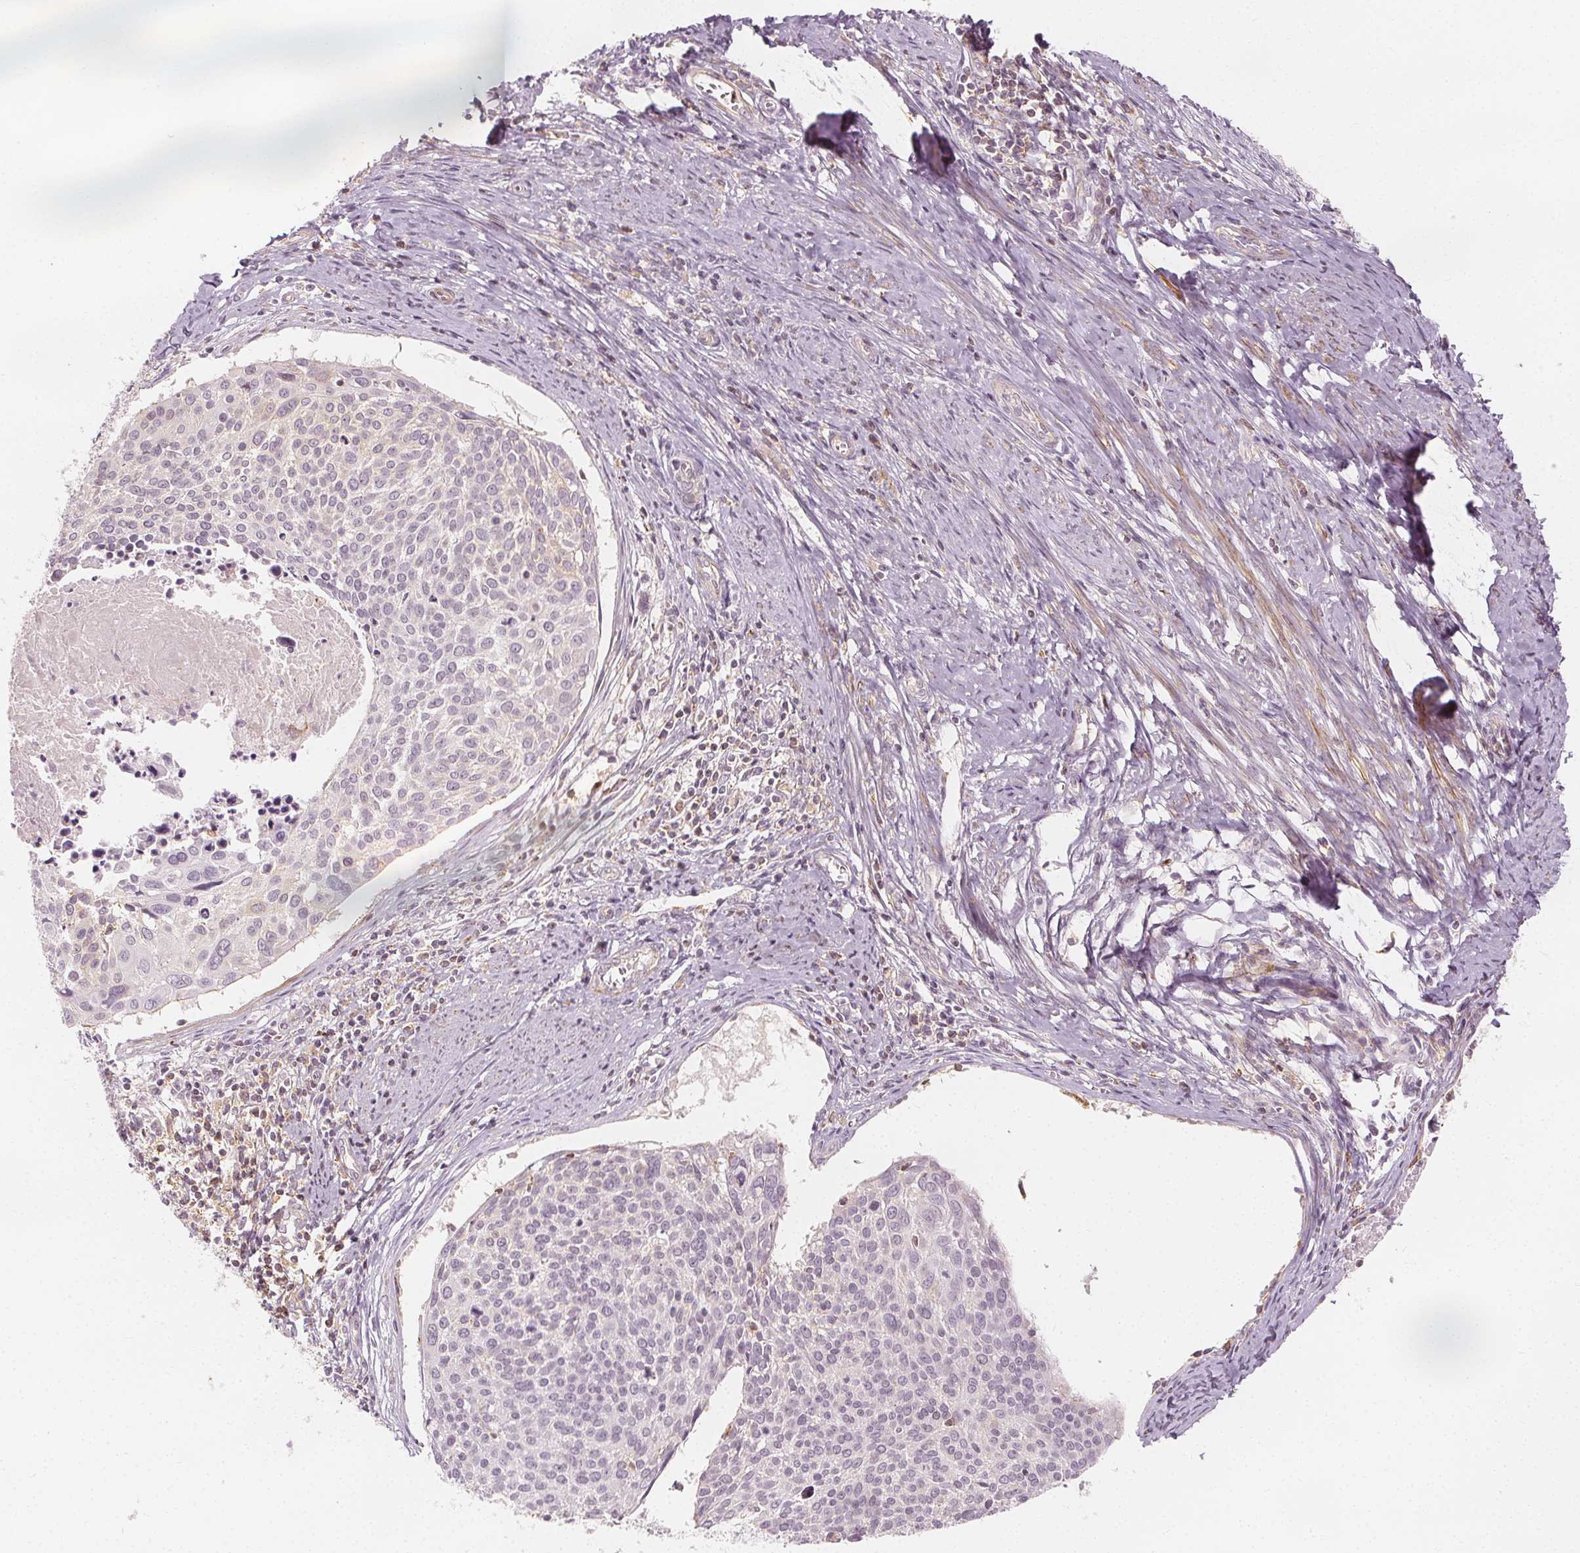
{"staining": {"intensity": "weak", "quantity": "<25%", "location": "cytoplasmic/membranous"}, "tissue": "cervical cancer", "cell_type": "Tumor cells", "image_type": "cancer", "snomed": [{"axis": "morphology", "description": "Squamous cell carcinoma, NOS"}, {"axis": "topography", "description": "Cervix"}], "caption": "DAB (3,3'-diaminobenzidine) immunohistochemical staining of human cervical squamous cell carcinoma shows no significant positivity in tumor cells.", "gene": "ARHGAP26", "patient": {"sex": "female", "age": 39}}